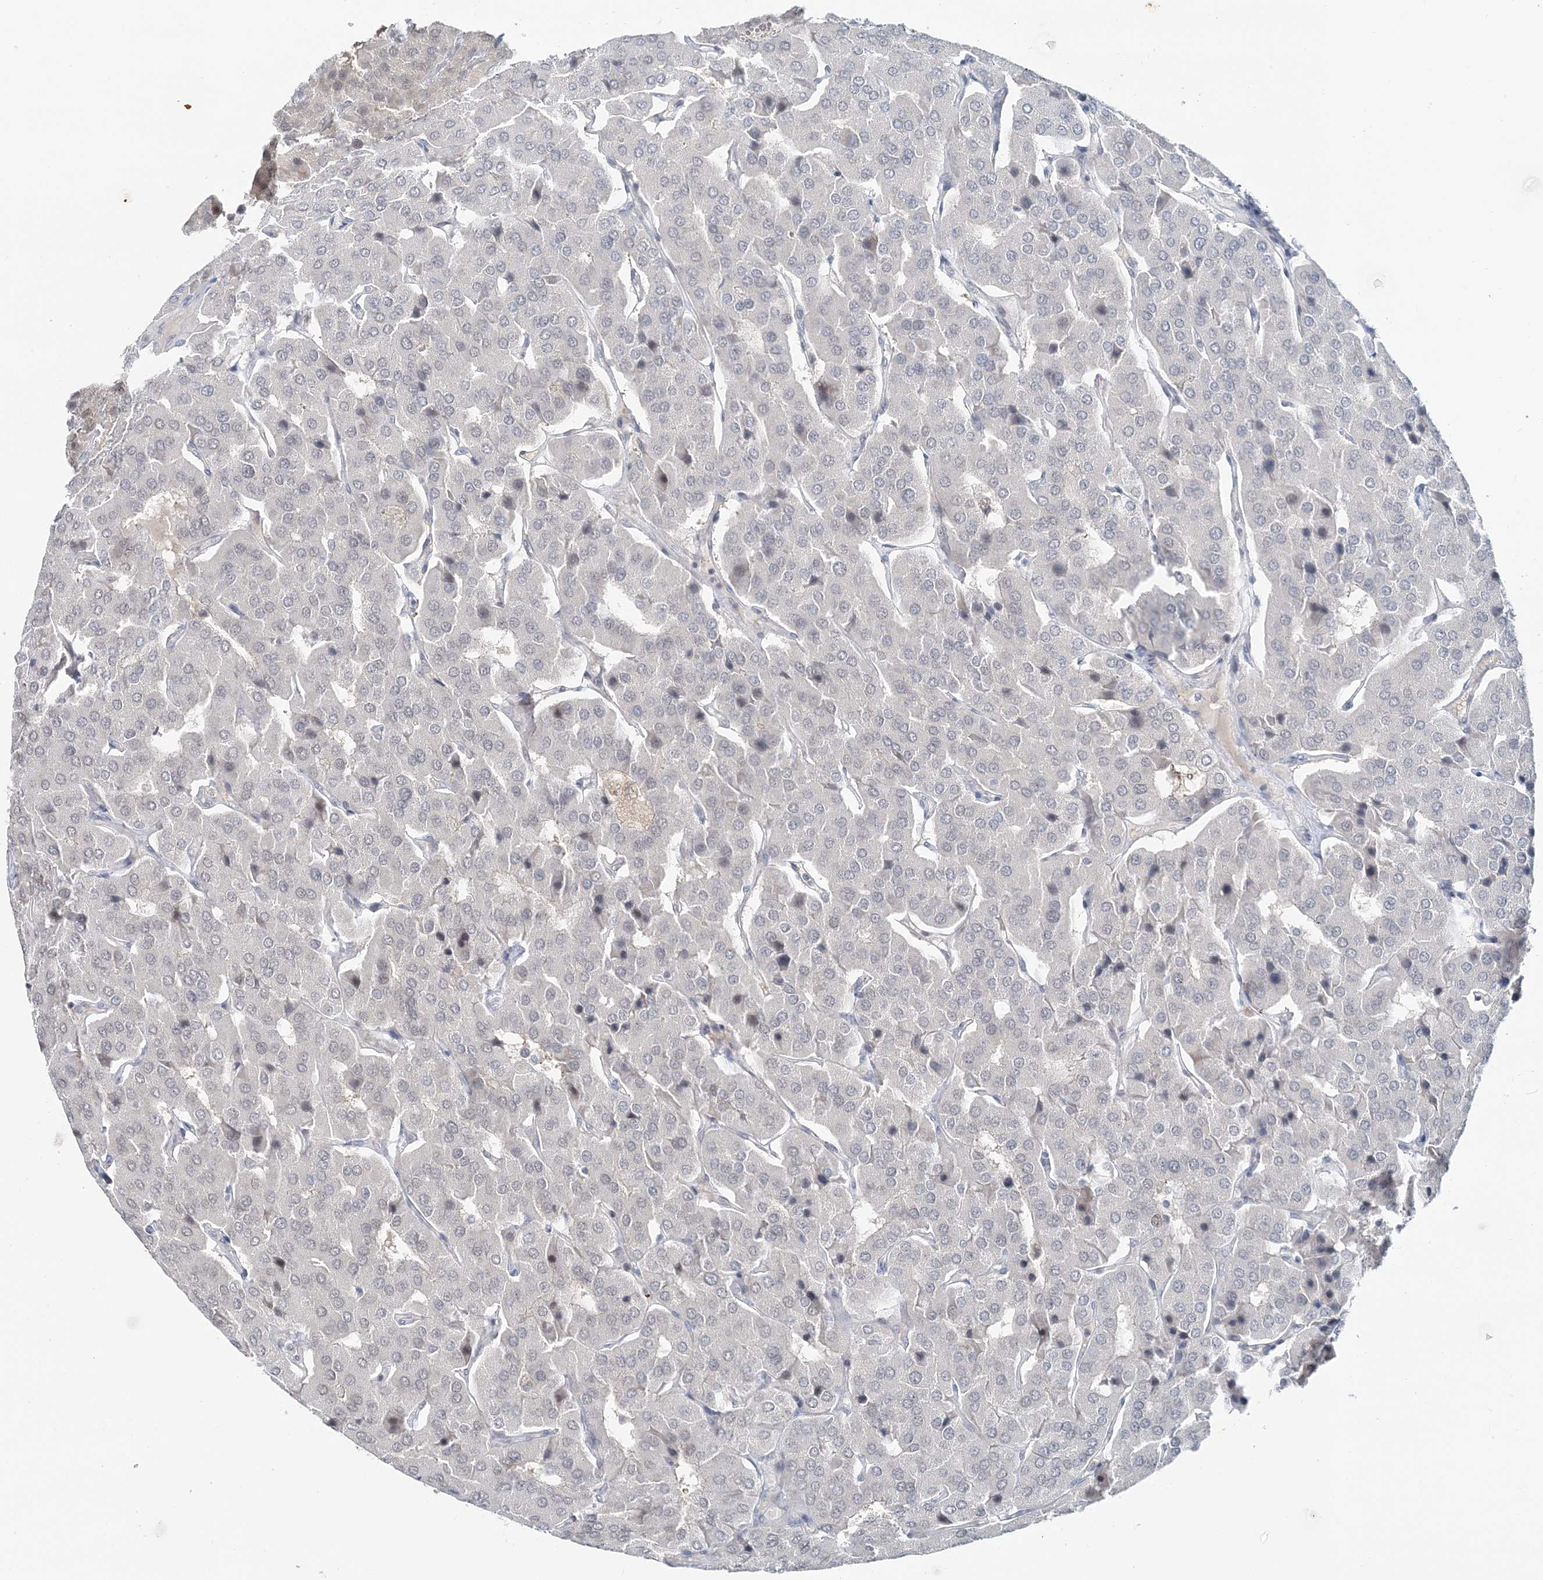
{"staining": {"intensity": "negative", "quantity": "none", "location": "none"}, "tissue": "parathyroid gland", "cell_type": "Glandular cells", "image_type": "normal", "snomed": [{"axis": "morphology", "description": "Normal tissue, NOS"}, {"axis": "morphology", "description": "Adenoma, NOS"}, {"axis": "topography", "description": "Parathyroid gland"}], "caption": "Photomicrograph shows no significant protein positivity in glandular cells of normal parathyroid gland.", "gene": "LEXM", "patient": {"sex": "female", "age": 86}}